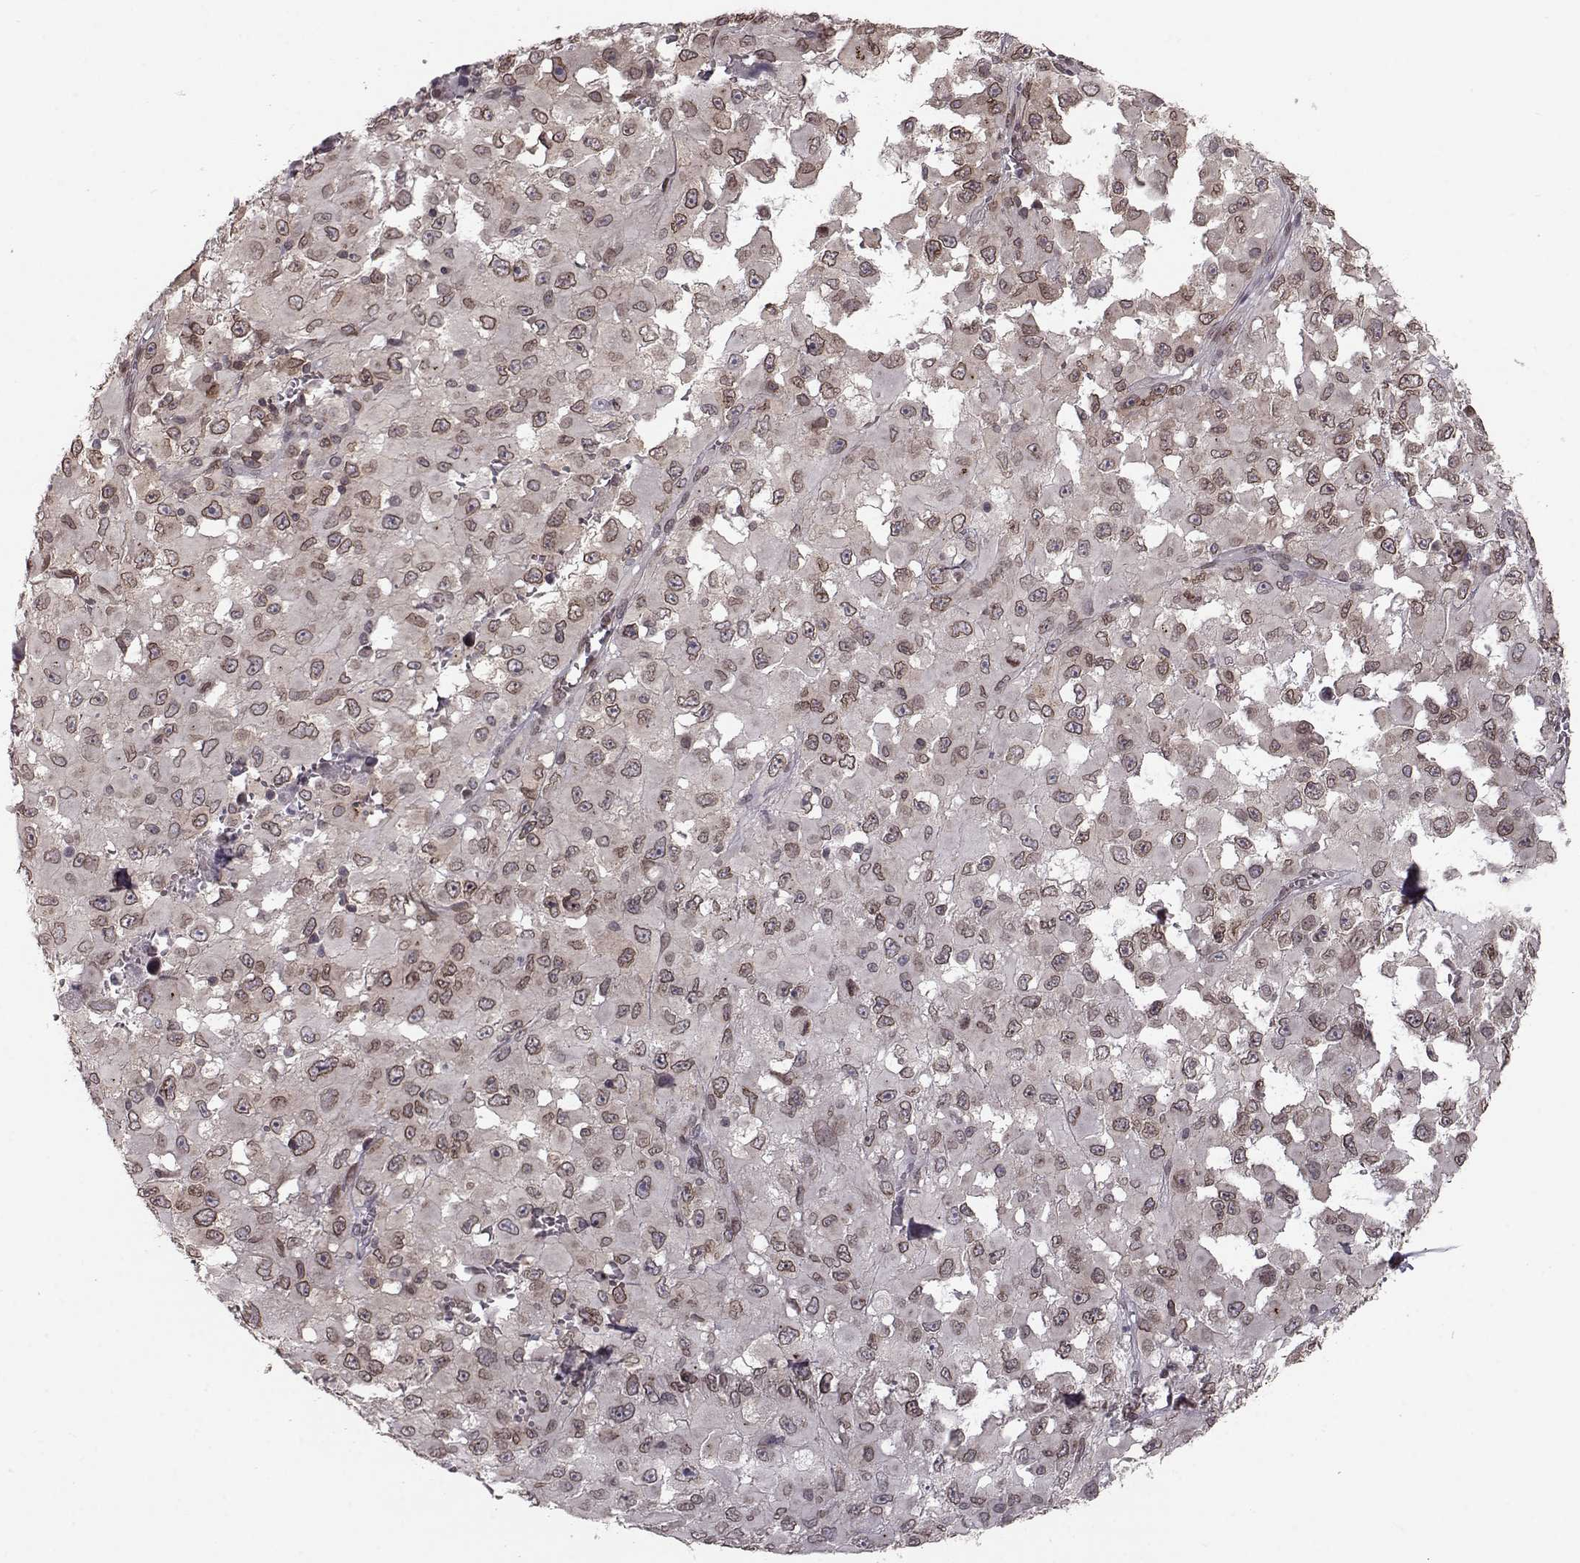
{"staining": {"intensity": "weak", "quantity": ">75%", "location": "cytoplasmic/membranous,nuclear"}, "tissue": "melanoma", "cell_type": "Tumor cells", "image_type": "cancer", "snomed": [{"axis": "morphology", "description": "Malignant melanoma, Metastatic site"}, {"axis": "topography", "description": "Lymph node"}], "caption": "IHC photomicrograph of neoplastic tissue: human melanoma stained using immunohistochemistry (IHC) demonstrates low levels of weak protein expression localized specifically in the cytoplasmic/membranous and nuclear of tumor cells, appearing as a cytoplasmic/membranous and nuclear brown color.", "gene": "NUP37", "patient": {"sex": "male", "age": 50}}